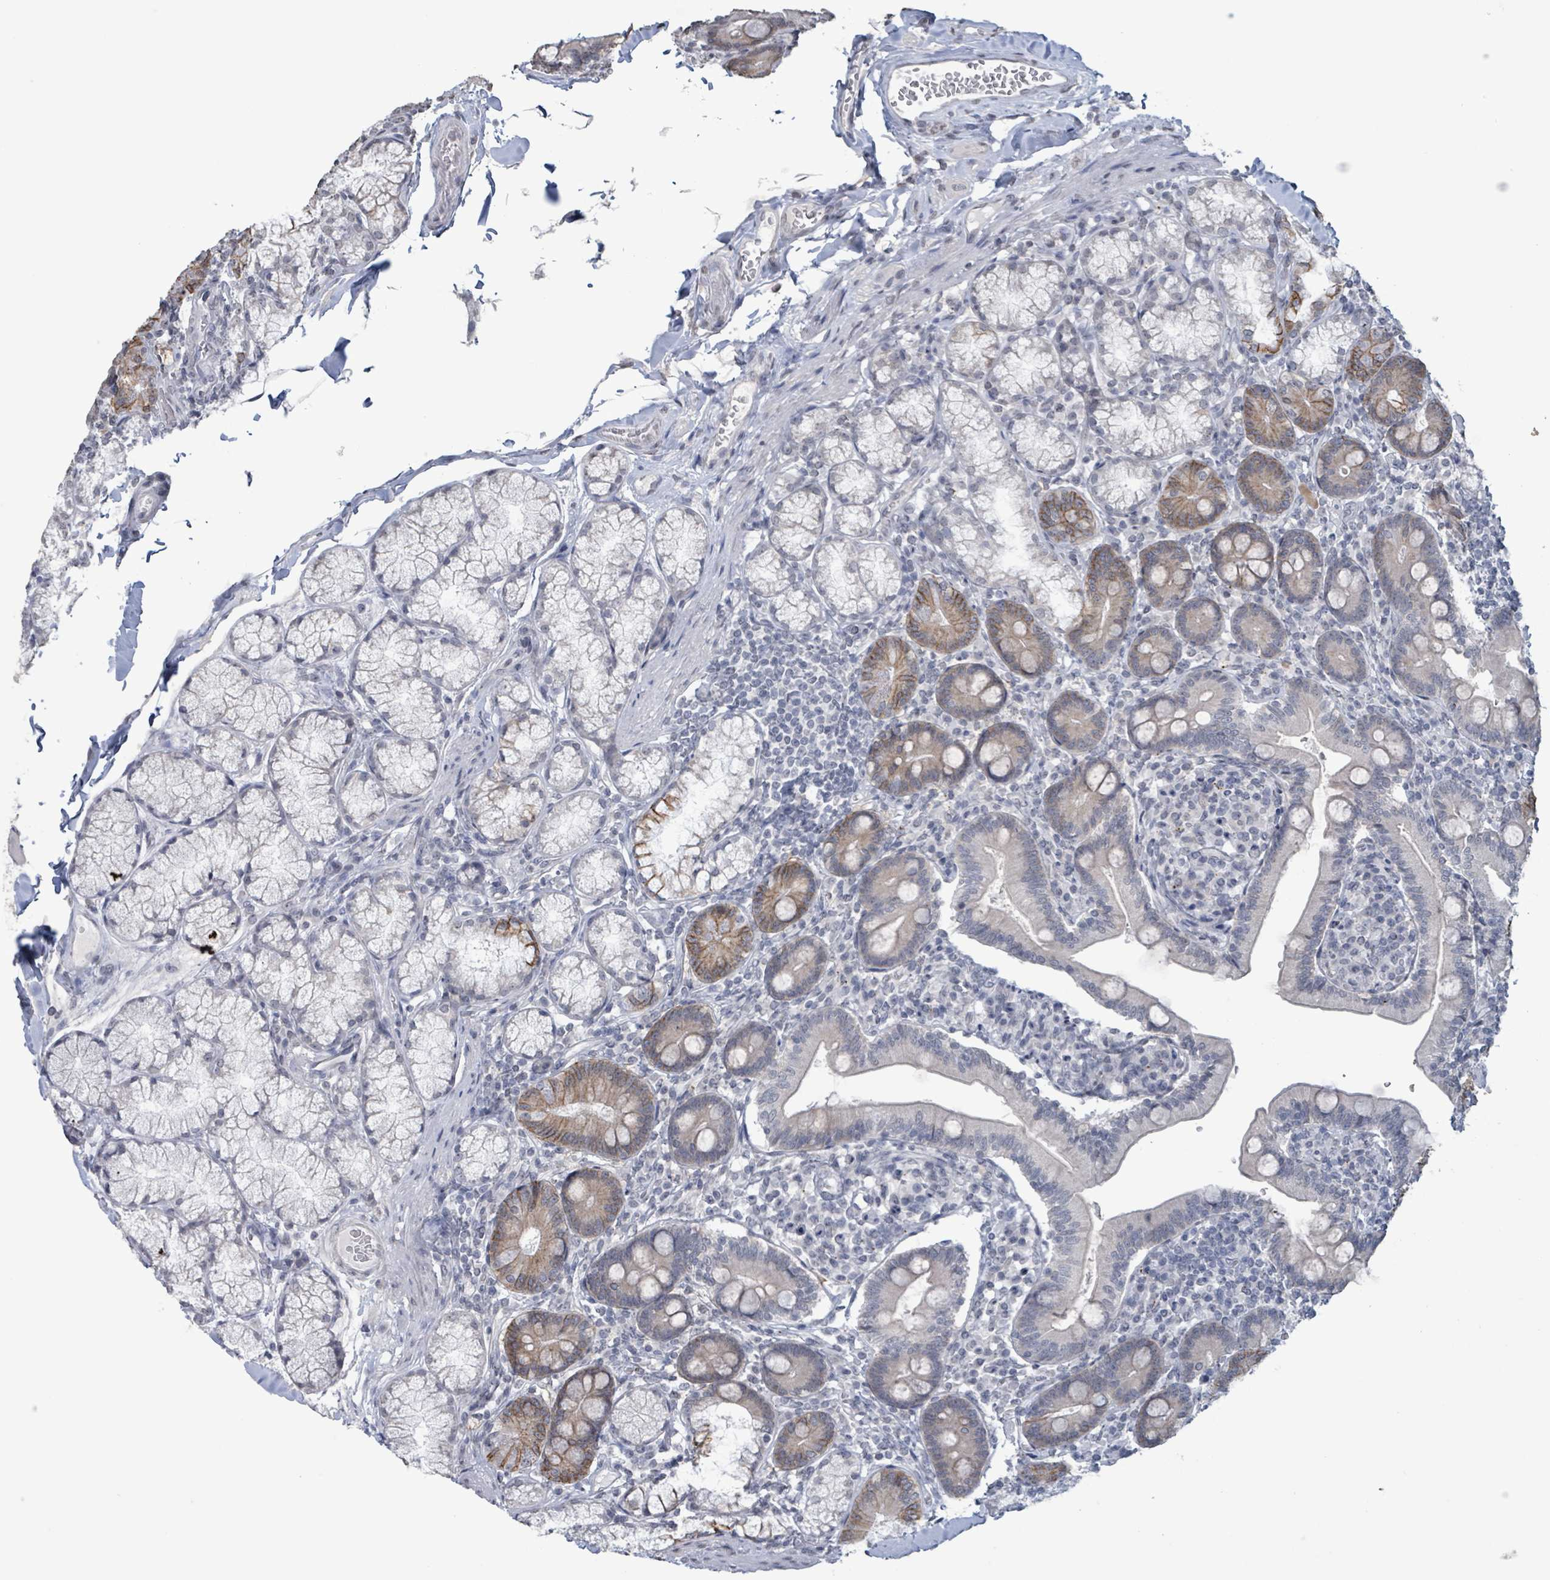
{"staining": {"intensity": "moderate", "quantity": "<25%", "location": "cytoplasmic/membranous"}, "tissue": "duodenum", "cell_type": "Glandular cells", "image_type": "normal", "snomed": [{"axis": "morphology", "description": "Normal tissue, NOS"}, {"axis": "topography", "description": "Duodenum"}], "caption": "Protein positivity by IHC demonstrates moderate cytoplasmic/membranous expression in approximately <25% of glandular cells in unremarkable duodenum. The protein is stained brown, and the nuclei are stained in blue (DAB (3,3'-diaminobenzidine) IHC with brightfield microscopy, high magnification).", "gene": "CA9", "patient": {"sex": "female", "age": 67}}